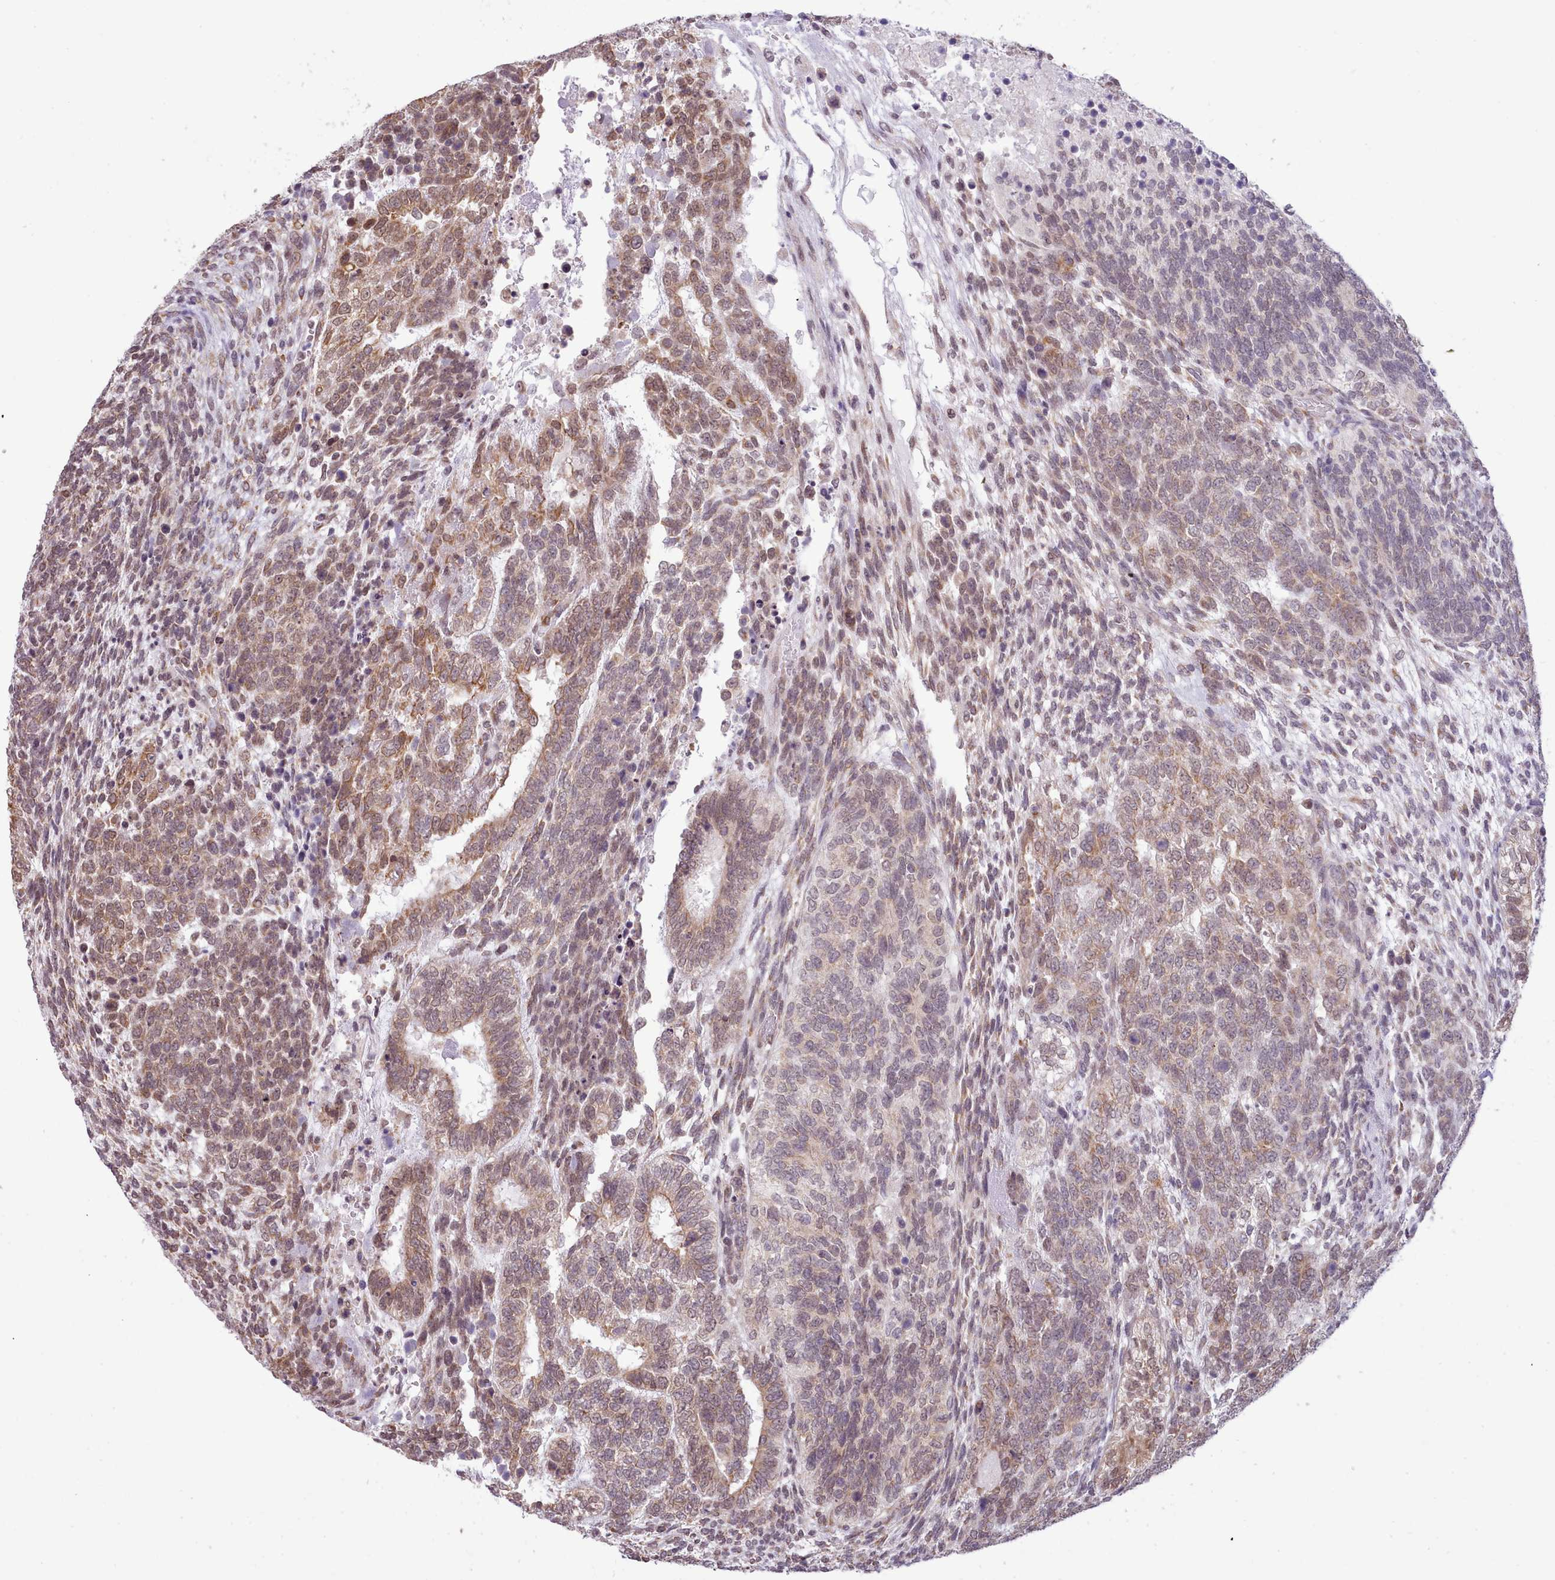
{"staining": {"intensity": "moderate", "quantity": ">75%", "location": "cytoplasmic/membranous,nuclear"}, "tissue": "testis cancer", "cell_type": "Tumor cells", "image_type": "cancer", "snomed": [{"axis": "morphology", "description": "Carcinoma, Embryonal, NOS"}, {"axis": "topography", "description": "Testis"}], "caption": "There is medium levels of moderate cytoplasmic/membranous and nuclear positivity in tumor cells of testis embryonal carcinoma, as demonstrated by immunohistochemical staining (brown color).", "gene": "SEC61B", "patient": {"sex": "male", "age": 23}}